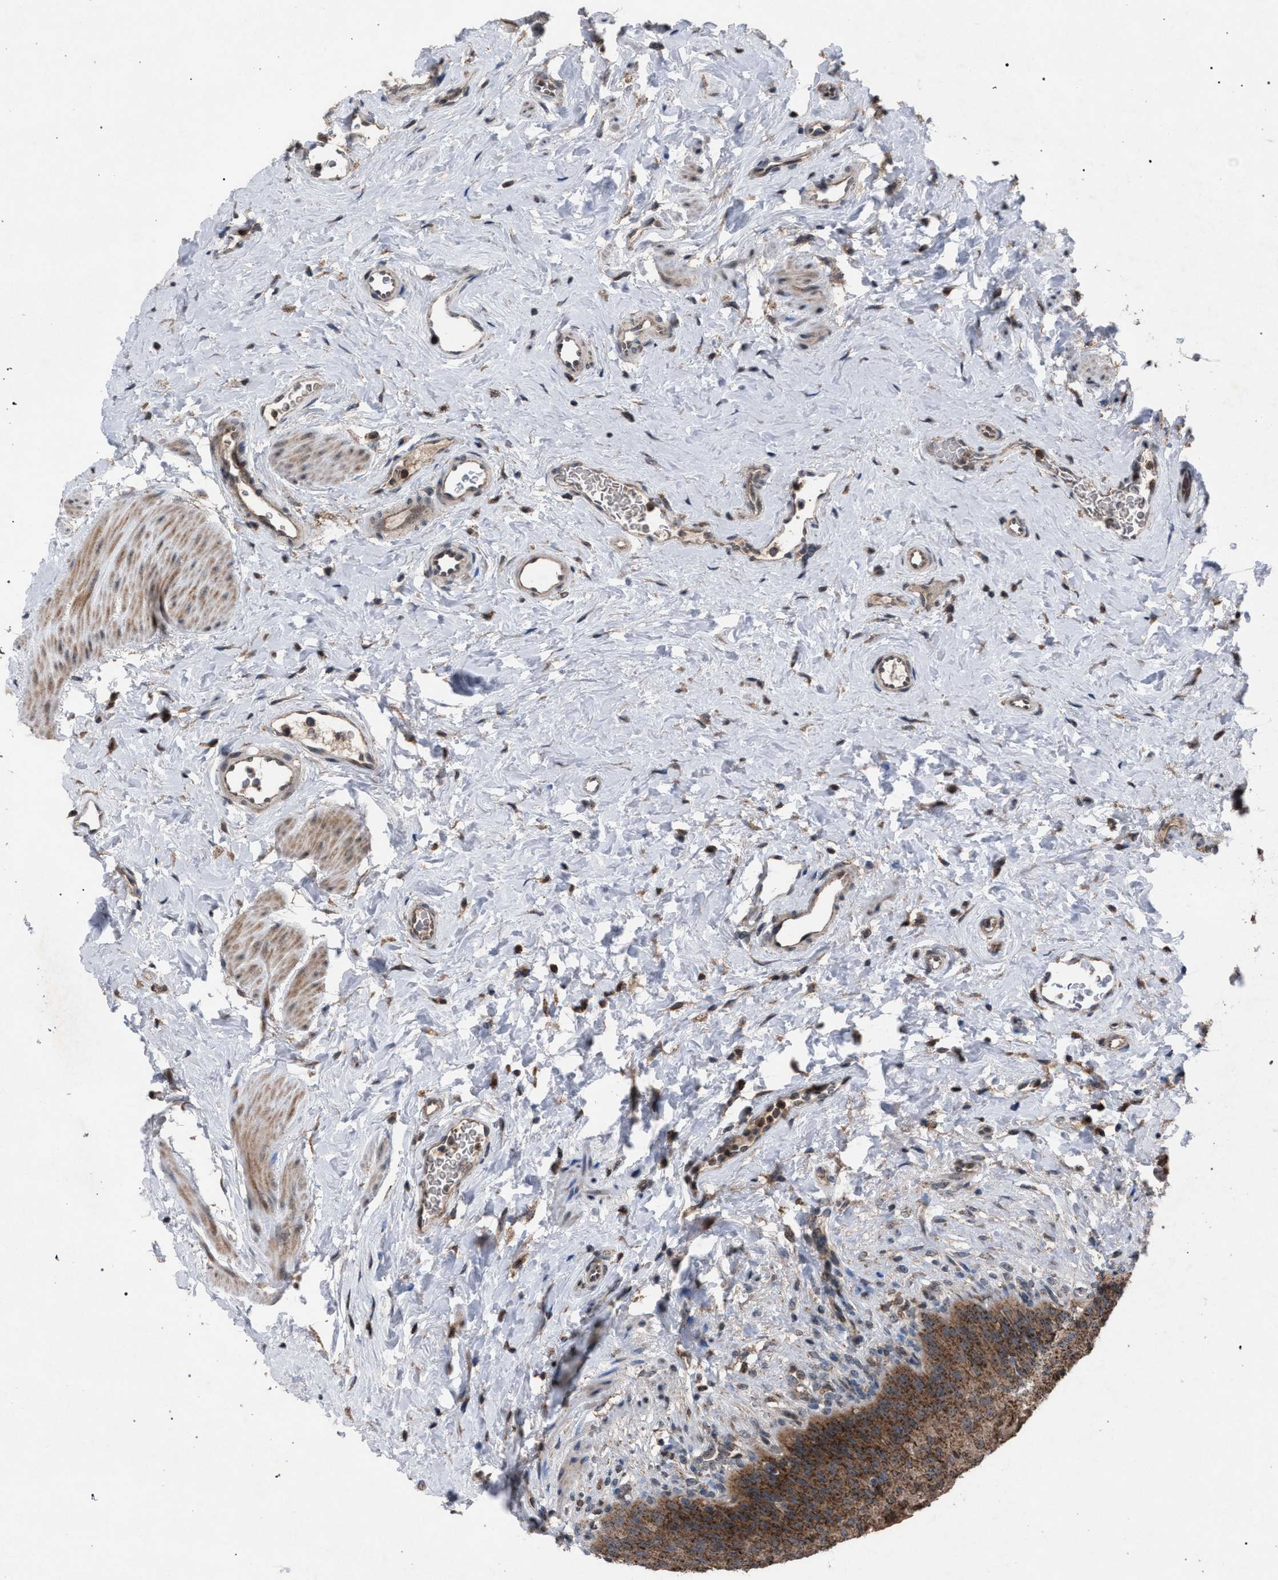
{"staining": {"intensity": "strong", "quantity": ">75%", "location": "cytoplasmic/membranous"}, "tissue": "urinary bladder", "cell_type": "Urothelial cells", "image_type": "normal", "snomed": [{"axis": "morphology", "description": "Normal tissue, NOS"}, {"axis": "topography", "description": "Urinary bladder"}], "caption": "A high amount of strong cytoplasmic/membranous expression is appreciated in approximately >75% of urothelial cells in normal urinary bladder.", "gene": "HSD17B4", "patient": {"sex": "female", "age": 79}}